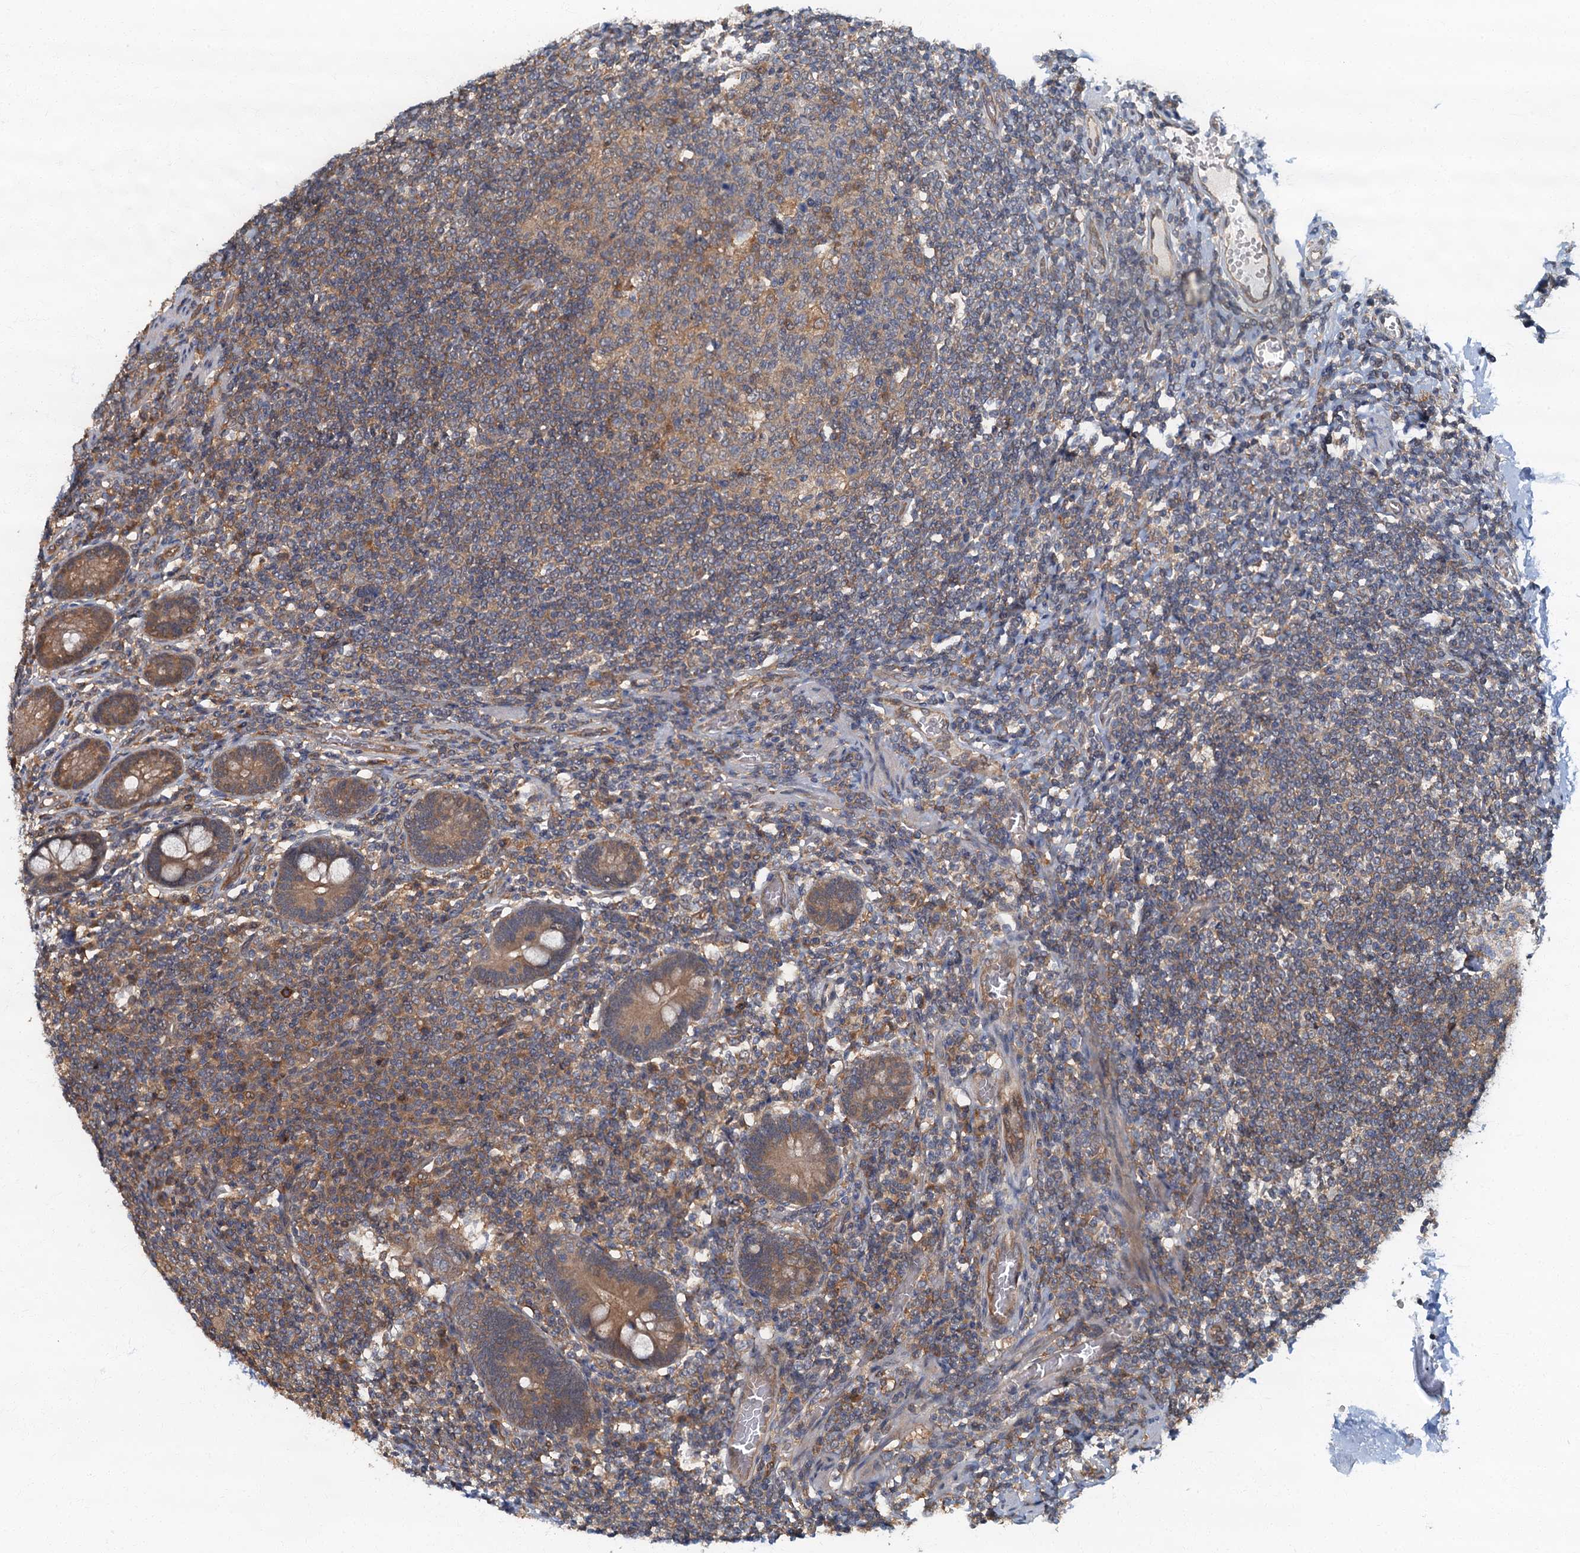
{"staining": {"intensity": "moderate", "quantity": "25%-75%", "location": "cytoplasmic/membranous"}, "tissue": "small intestine", "cell_type": "Glandular cells", "image_type": "normal", "snomed": [{"axis": "morphology", "description": "Normal tissue, NOS"}, {"axis": "topography", "description": "Small intestine"}], "caption": "About 25%-75% of glandular cells in normal human small intestine demonstrate moderate cytoplasmic/membranous protein positivity as visualized by brown immunohistochemical staining.", "gene": "TBCK", "patient": {"sex": "male", "age": 52}}